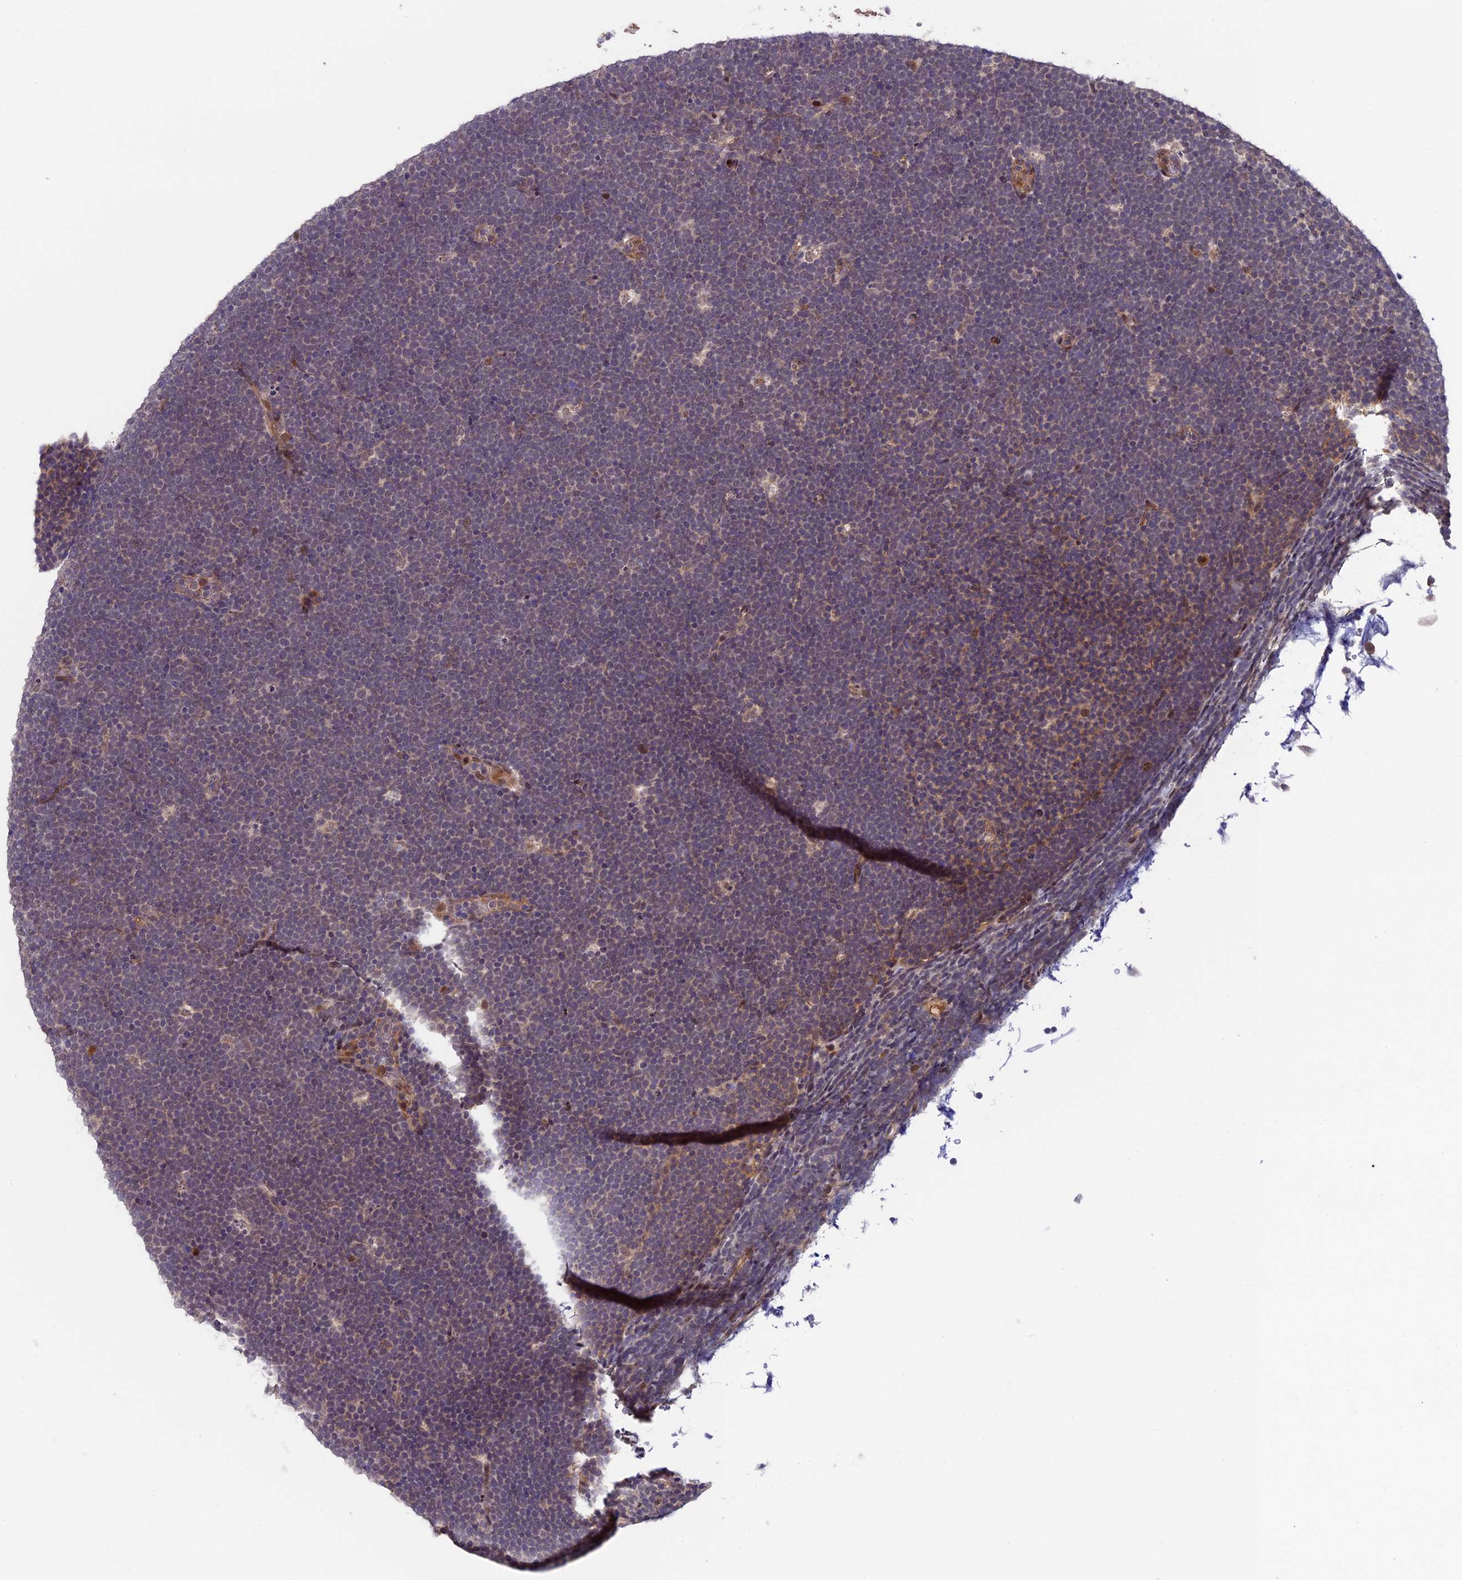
{"staining": {"intensity": "weak", "quantity": "<25%", "location": "nuclear"}, "tissue": "lymphoma", "cell_type": "Tumor cells", "image_type": "cancer", "snomed": [{"axis": "morphology", "description": "Malignant lymphoma, non-Hodgkin's type, High grade"}, {"axis": "topography", "description": "Lymph node"}], "caption": "This is an immunohistochemistry (IHC) histopathology image of lymphoma. There is no staining in tumor cells.", "gene": "SIPA1L3", "patient": {"sex": "male", "age": 13}}